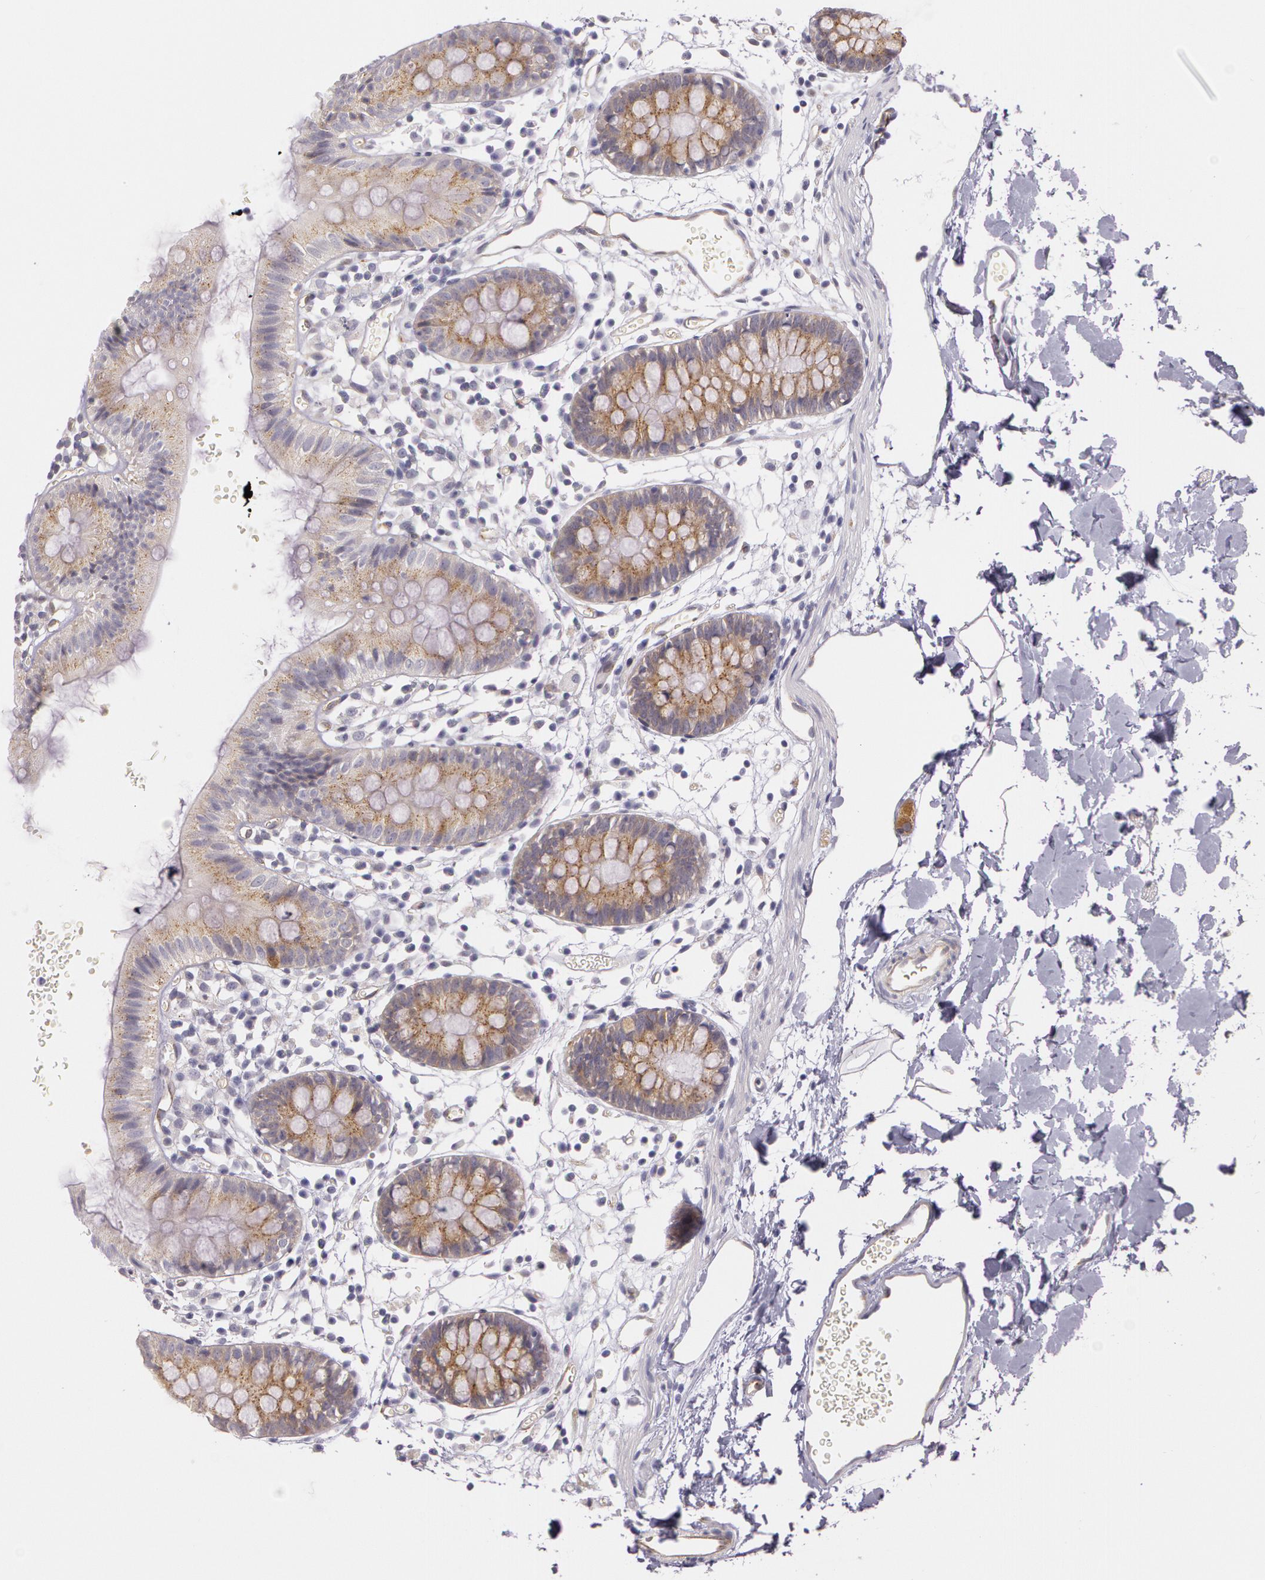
{"staining": {"intensity": "moderate", "quantity": "25%-75%", "location": "cytoplasmic/membranous"}, "tissue": "colon", "cell_type": "Endothelial cells", "image_type": "normal", "snomed": [{"axis": "morphology", "description": "Normal tissue, NOS"}, {"axis": "topography", "description": "Colon"}], "caption": "A micrograph of colon stained for a protein exhibits moderate cytoplasmic/membranous brown staining in endothelial cells. The staining is performed using DAB (3,3'-diaminobenzidine) brown chromogen to label protein expression. The nuclei are counter-stained blue using hematoxylin.", "gene": "APP", "patient": {"sex": "male", "age": 14}}